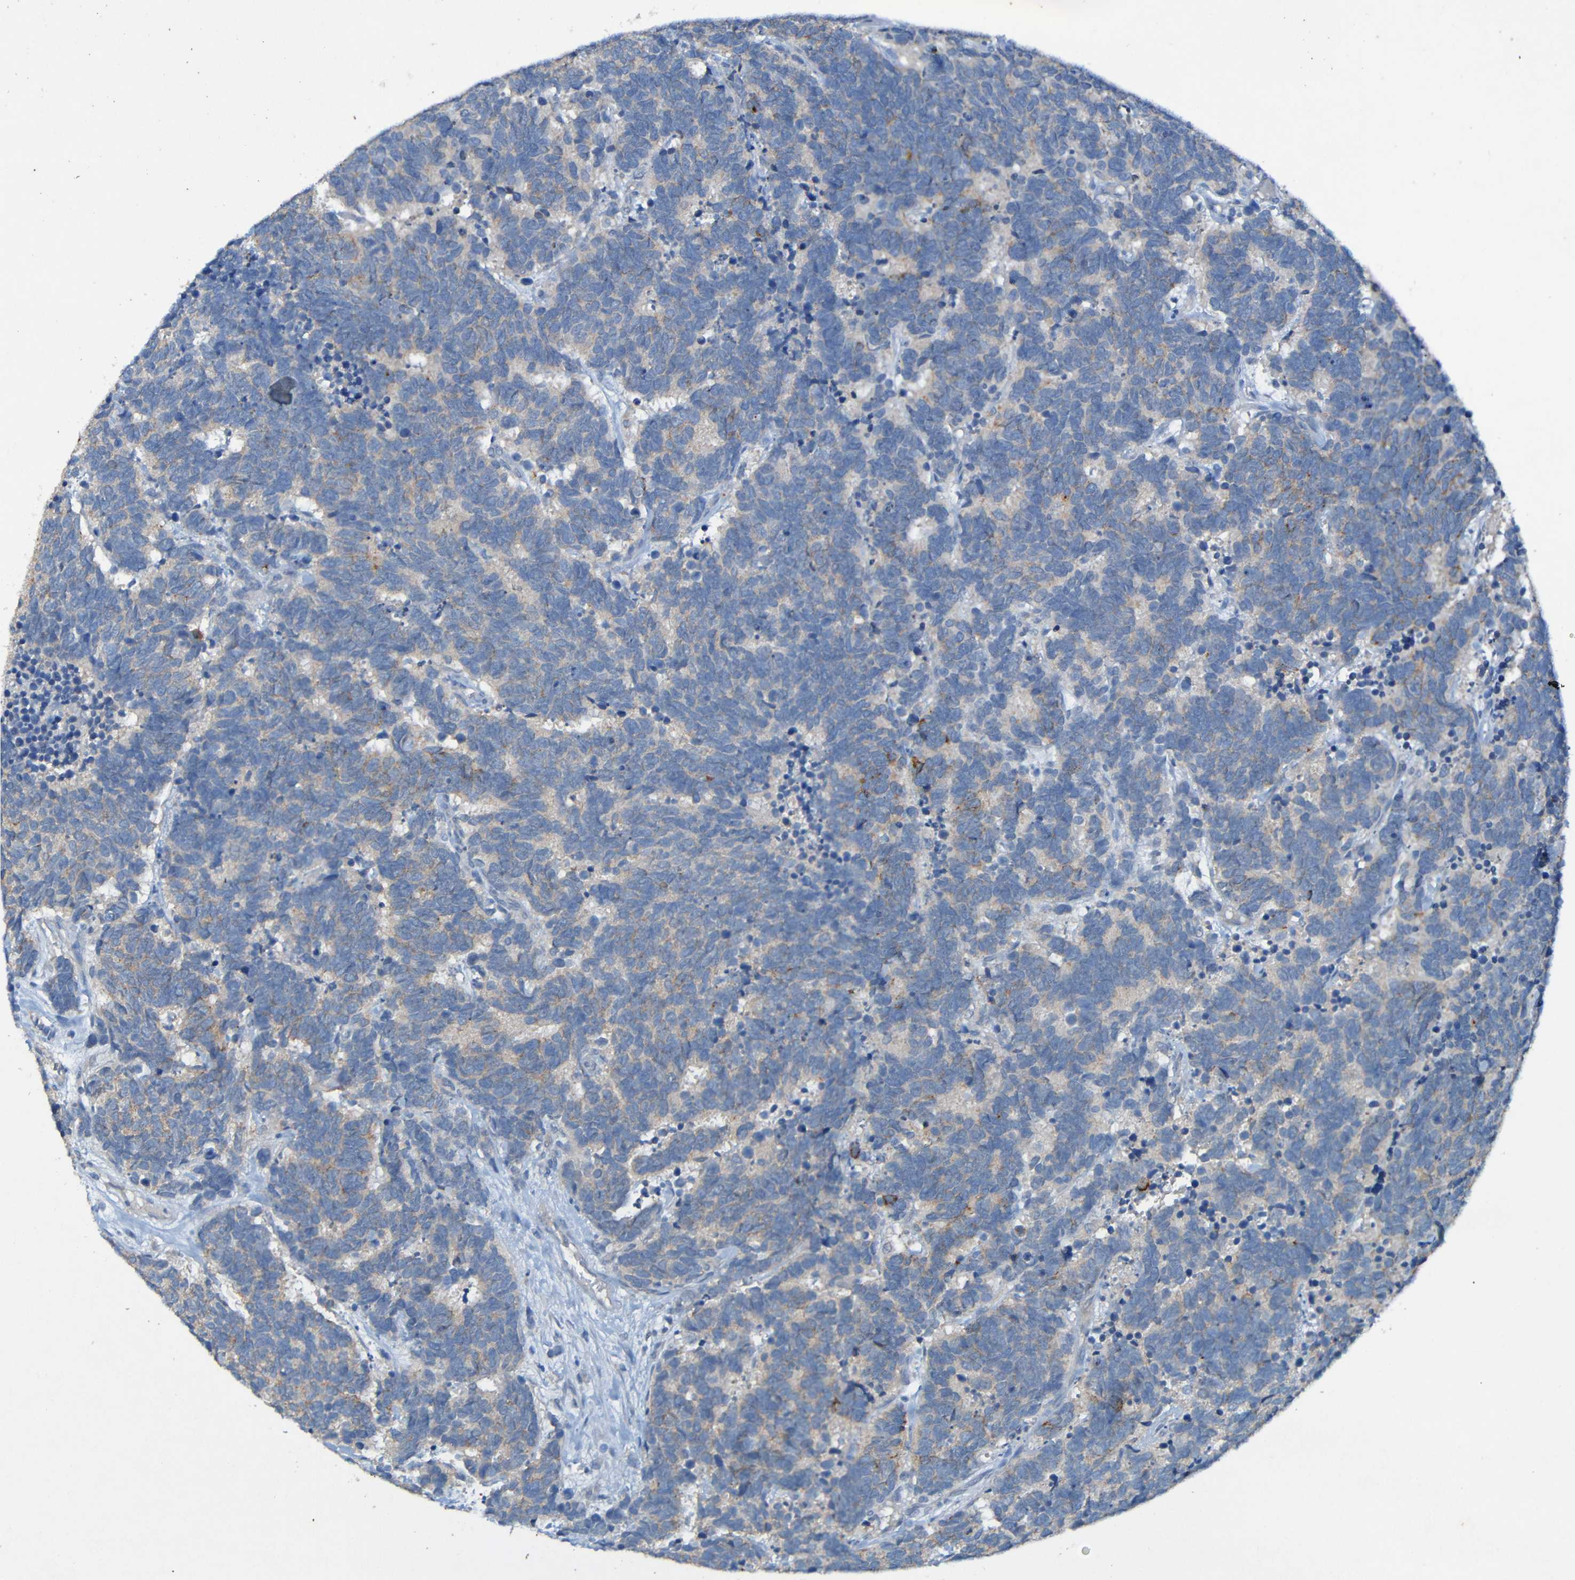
{"staining": {"intensity": "strong", "quantity": "<25%", "location": "cytoplasmic/membranous"}, "tissue": "carcinoid", "cell_type": "Tumor cells", "image_type": "cancer", "snomed": [{"axis": "morphology", "description": "Carcinoma, NOS"}, {"axis": "morphology", "description": "Carcinoid, malignant, NOS"}, {"axis": "topography", "description": "Urinary bladder"}], "caption": "Carcinoid stained with a brown dye displays strong cytoplasmic/membranous positive staining in about <25% of tumor cells.", "gene": "LRRC70", "patient": {"sex": "male", "age": 57}}